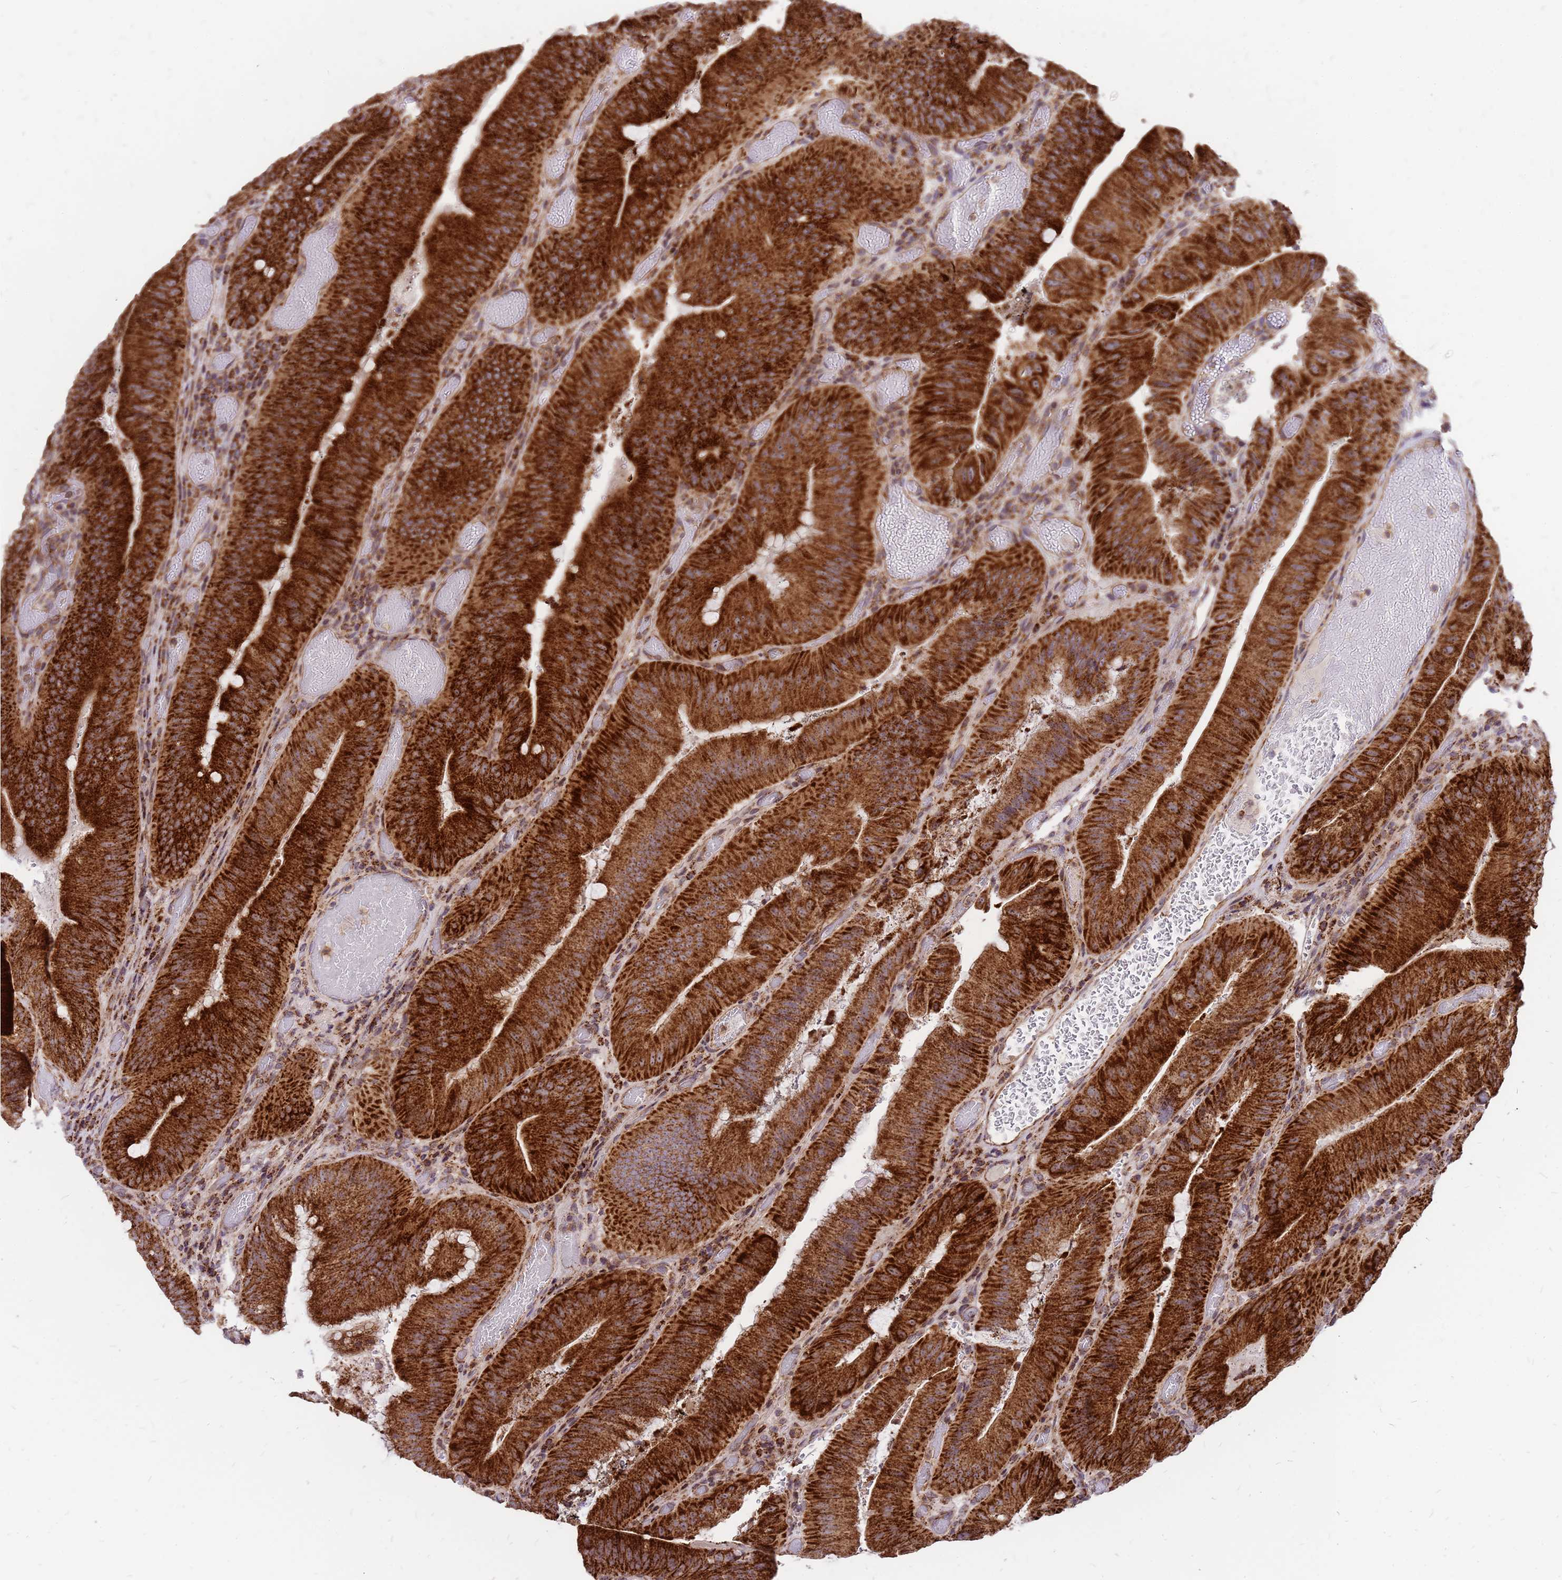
{"staining": {"intensity": "strong", "quantity": ">75%", "location": "cytoplasmic/membranous"}, "tissue": "colorectal cancer", "cell_type": "Tumor cells", "image_type": "cancer", "snomed": [{"axis": "morphology", "description": "Adenocarcinoma, NOS"}, {"axis": "topography", "description": "Colon"}], "caption": "Immunohistochemical staining of colorectal adenocarcinoma displays high levels of strong cytoplasmic/membranous staining in about >75% of tumor cells.", "gene": "MRPS26", "patient": {"sex": "female", "age": 43}}